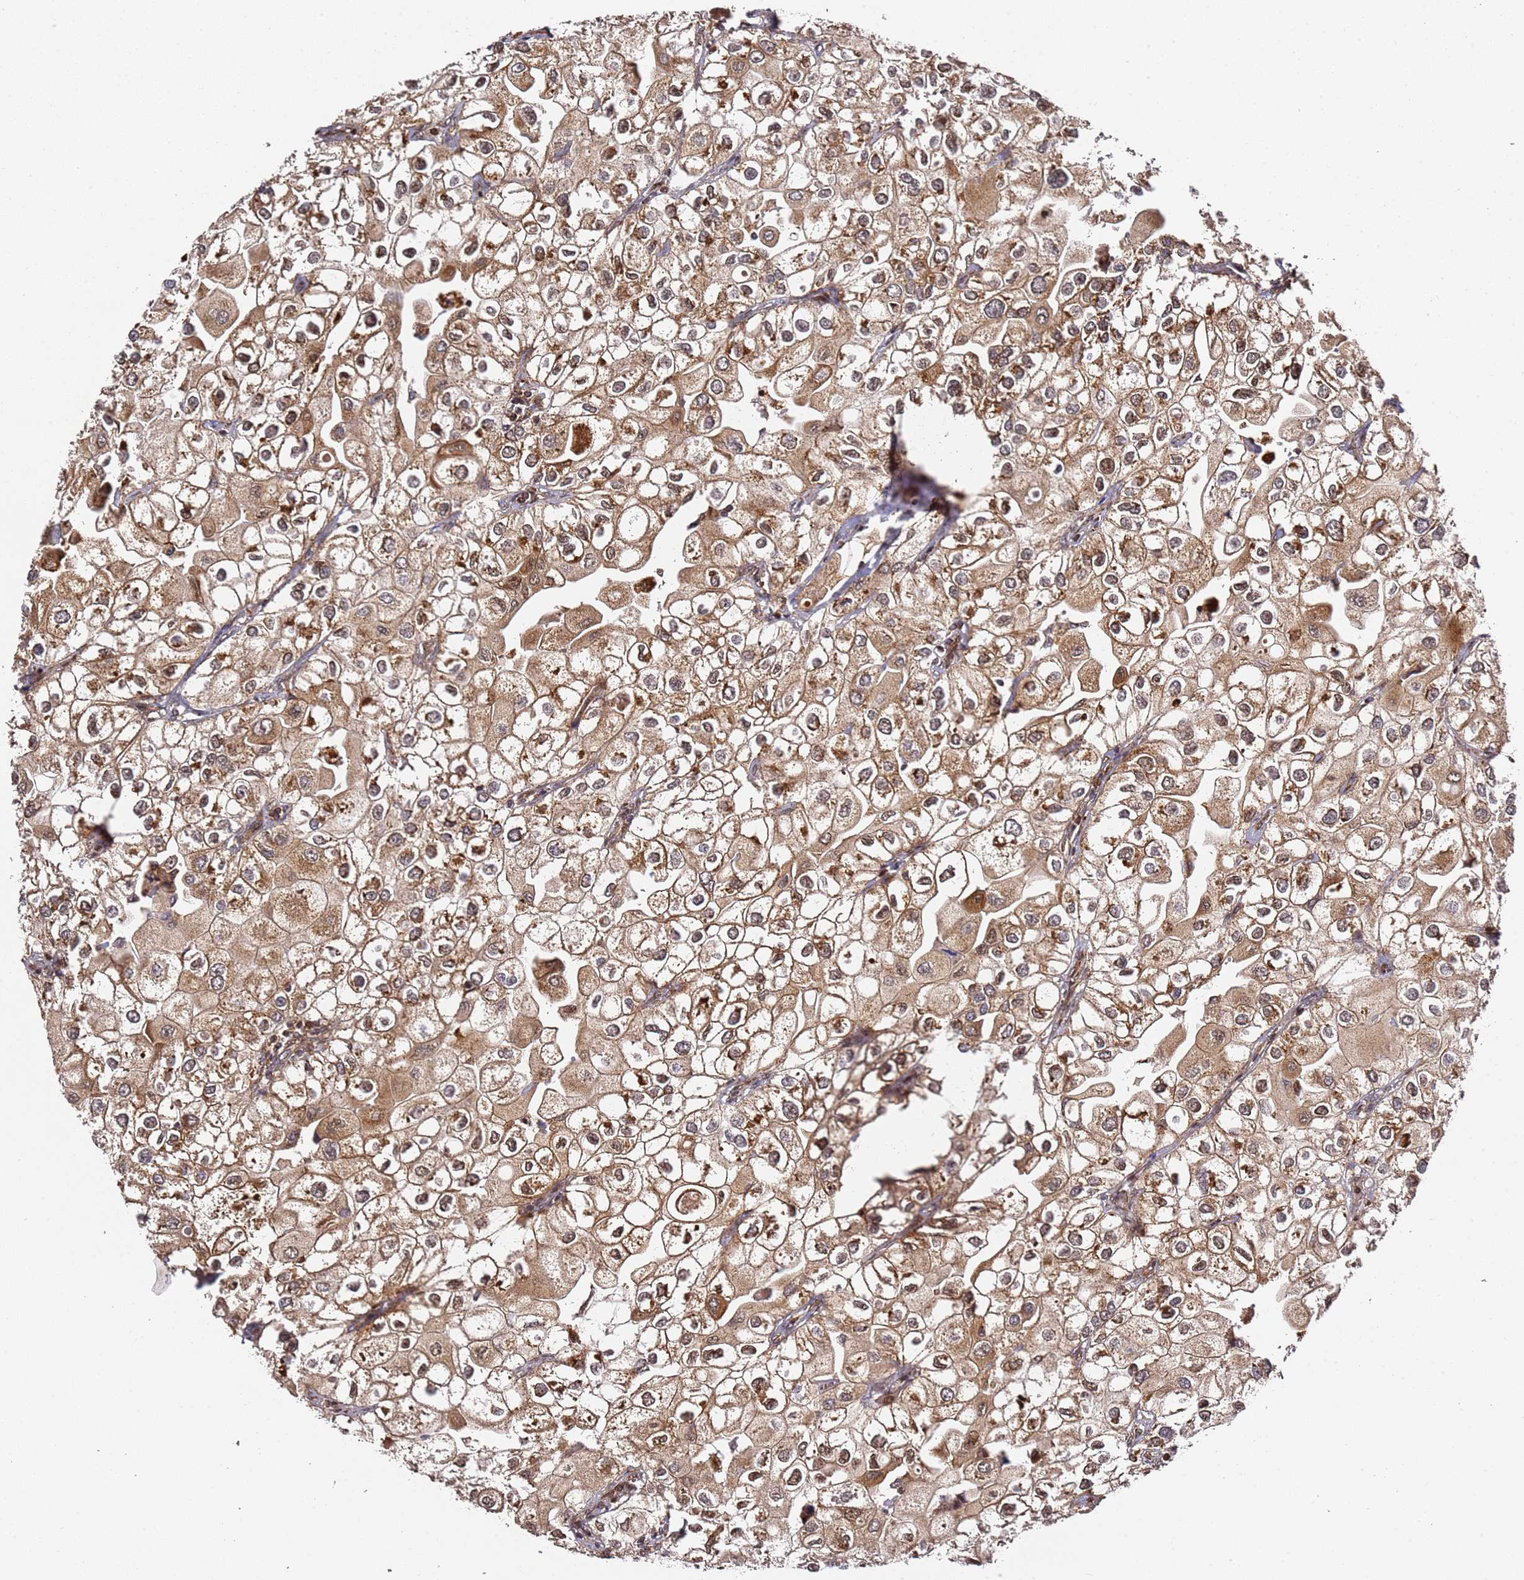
{"staining": {"intensity": "moderate", "quantity": ">75%", "location": "cytoplasmic/membranous,nuclear"}, "tissue": "urothelial cancer", "cell_type": "Tumor cells", "image_type": "cancer", "snomed": [{"axis": "morphology", "description": "Urothelial carcinoma, High grade"}, {"axis": "topography", "description": "Urinary bladder"}], "caption": "Protein expression by IHC displays moderate cytoplasmic/membranous and nuclear positivity in approximately >75% of tumor cells in urothelial cancer.", "gene": "SMOX", "patient": {"sex": "male", "age": 64}}